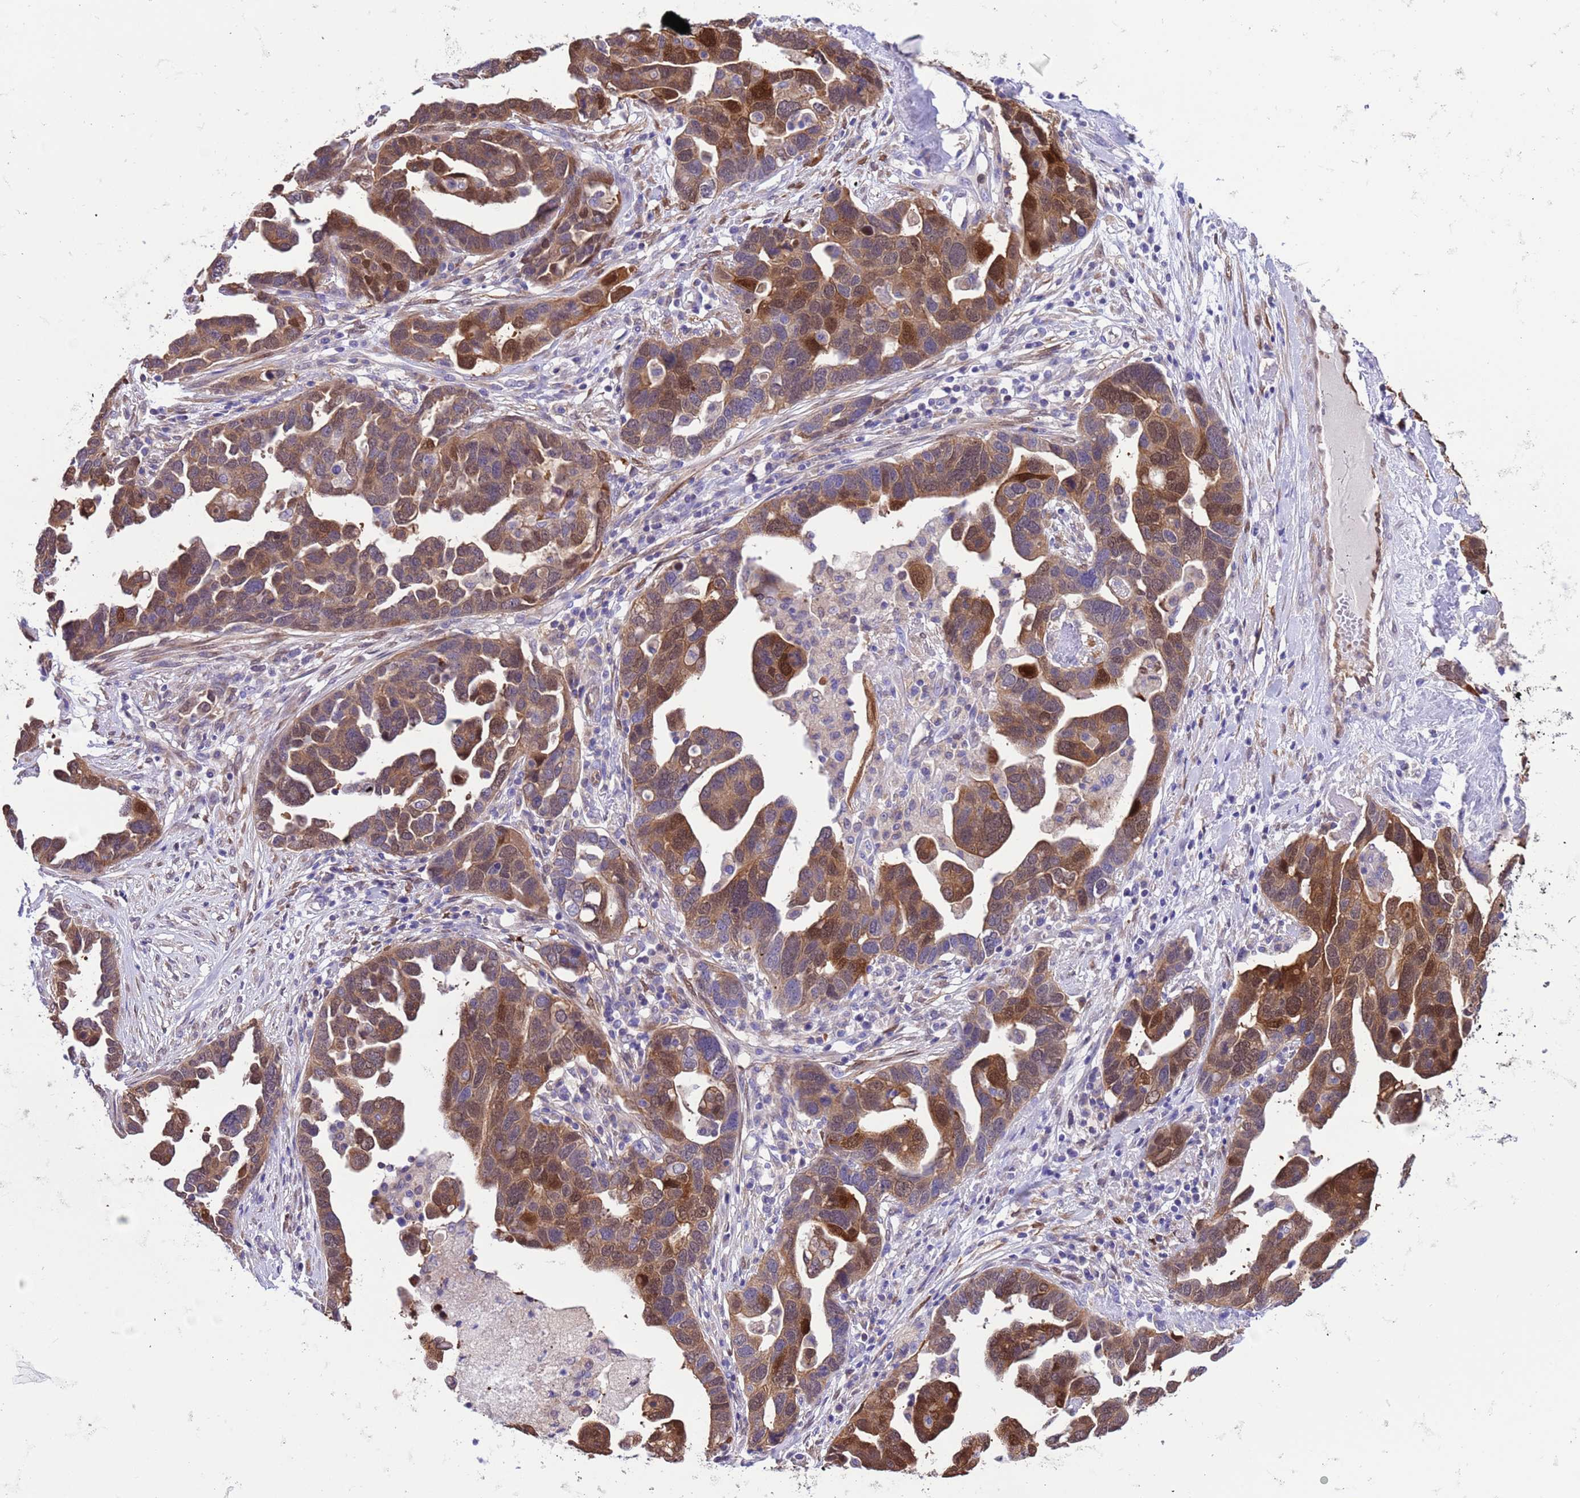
{"staining": {"intensity": "moderate", "quantity": ">75%", "location": "cytoplasmic/membranous,nuclear"}, "tissue": "ovarian cancer", "cell_type": "Tumor cells", "image_type": "cancer", "snomed": [{"axis": "morphology", "description": "Cystadenocarcinoma, serous, NOS"}, {"axis": "topography", "description": "Ovary"}], "caption": "This micrograph reveals ovarian cancer (serous cystadenocarcinoma) stained with IHC to label a protein in brown. The cytoplasmic/membranous and nuclear of tumor cells show moderate positivity for the protein. Nuclei are counter-stained blue.", "gene": "C6orf47", "patient": {"sex": "female", "age": 54}}